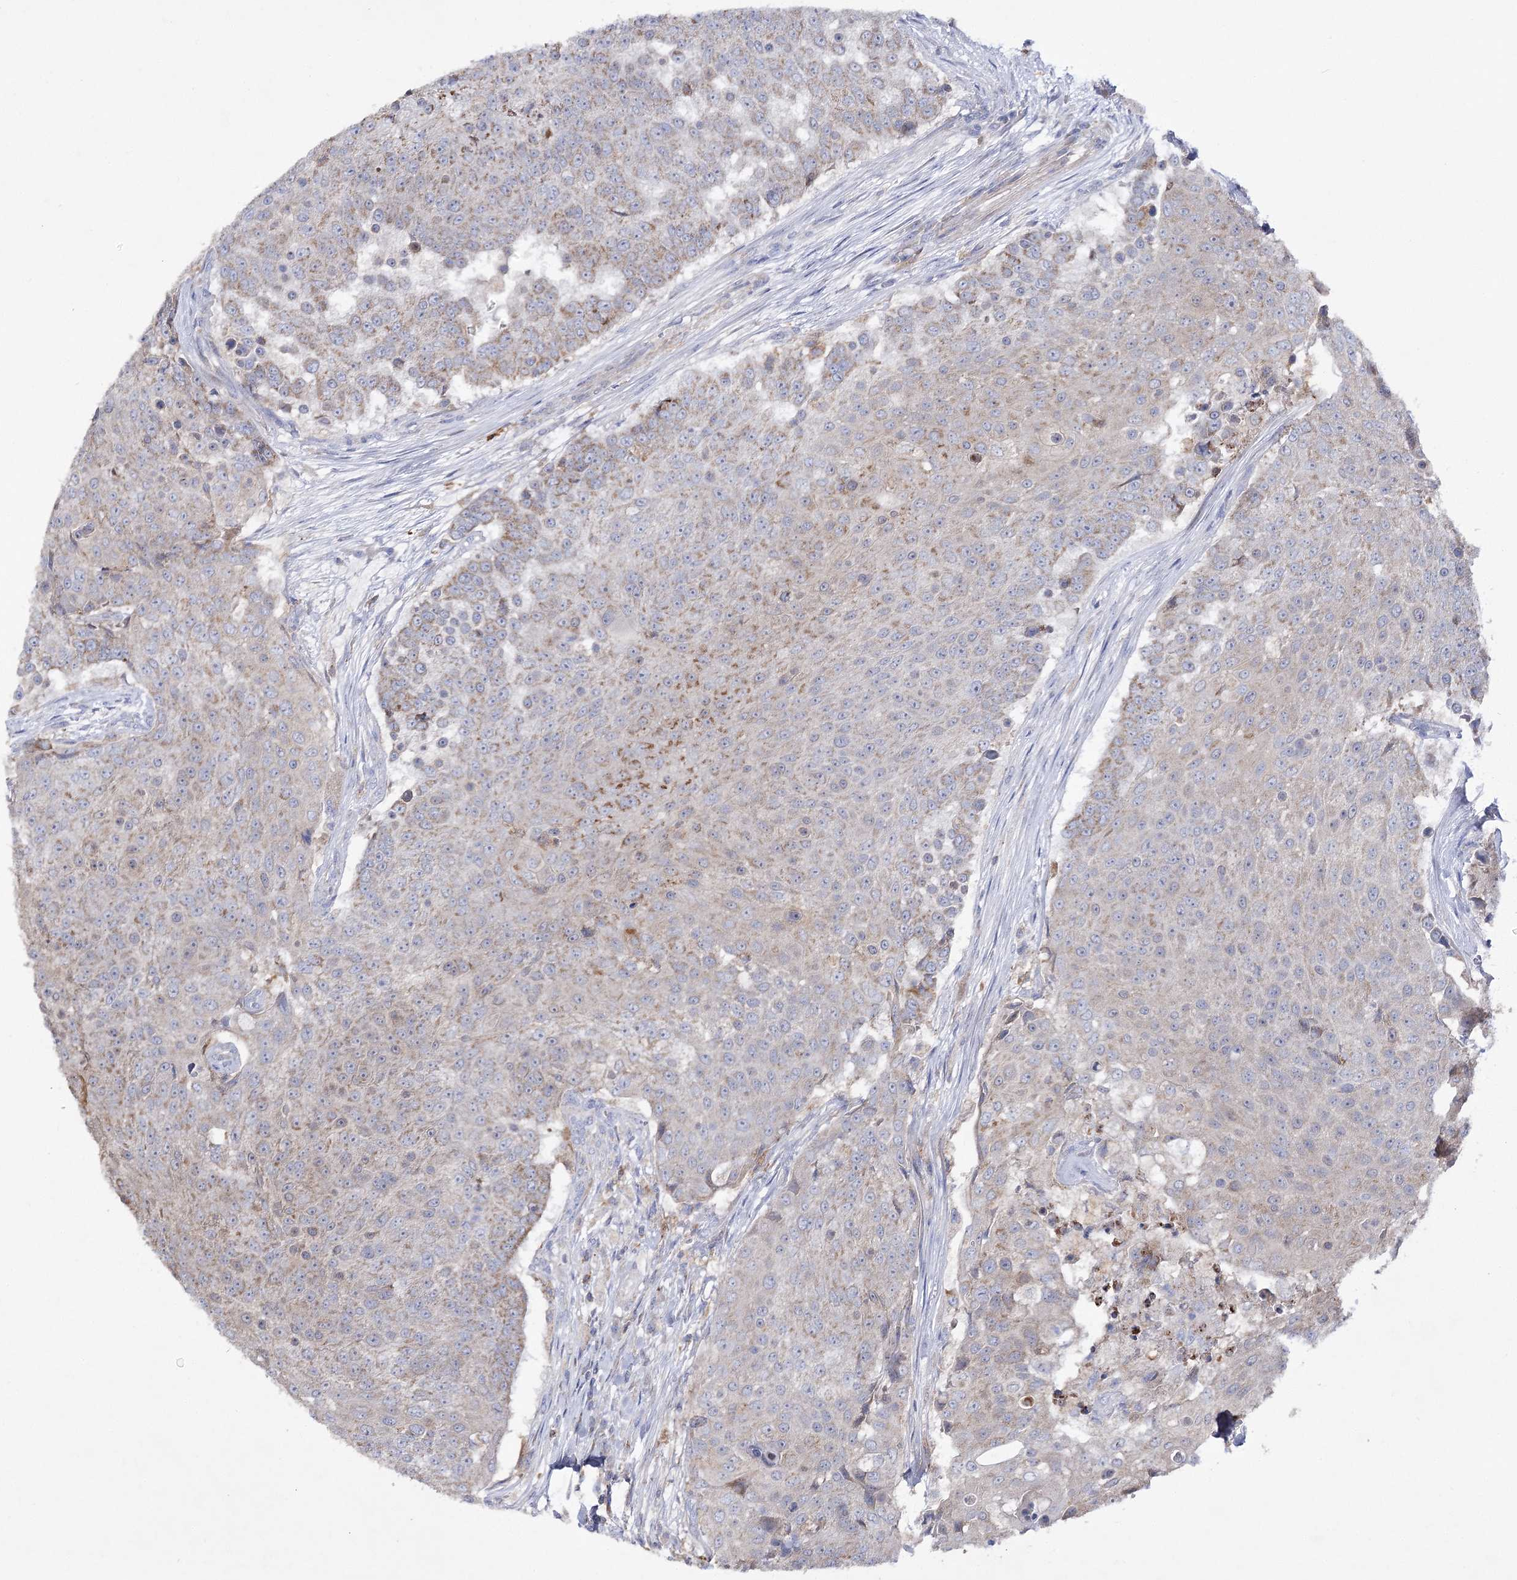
{"staining": {"intensity": "weak", "quantity": "25%-75%", "location": "cytoplasmic/membranous"}, "tissue": "urothelial cancer", "cell_type": "Tumor cells", "image_type": "cancer", "snomed": [{"axis": "morphology", "description": "Urothelial carcinoma, High grade"}, {"axis": "topography", "description": "Urinary bladder"}], "caption": "Immunohistochemistry (IHC) staining of high-grade urothelial carcinoma, which demonstrates low levels of weak cytoplasmic/membranous expression in approximately 25%-75% of tumor cells indicating weak cytoplasmic/membranous protein expression. The staining was performed using DAB (brown) for protein detection and nuclei were counterstained in hematoxylin (blue).", "gene": "COX15", "patient": {"sex": "female", "age": 63}}